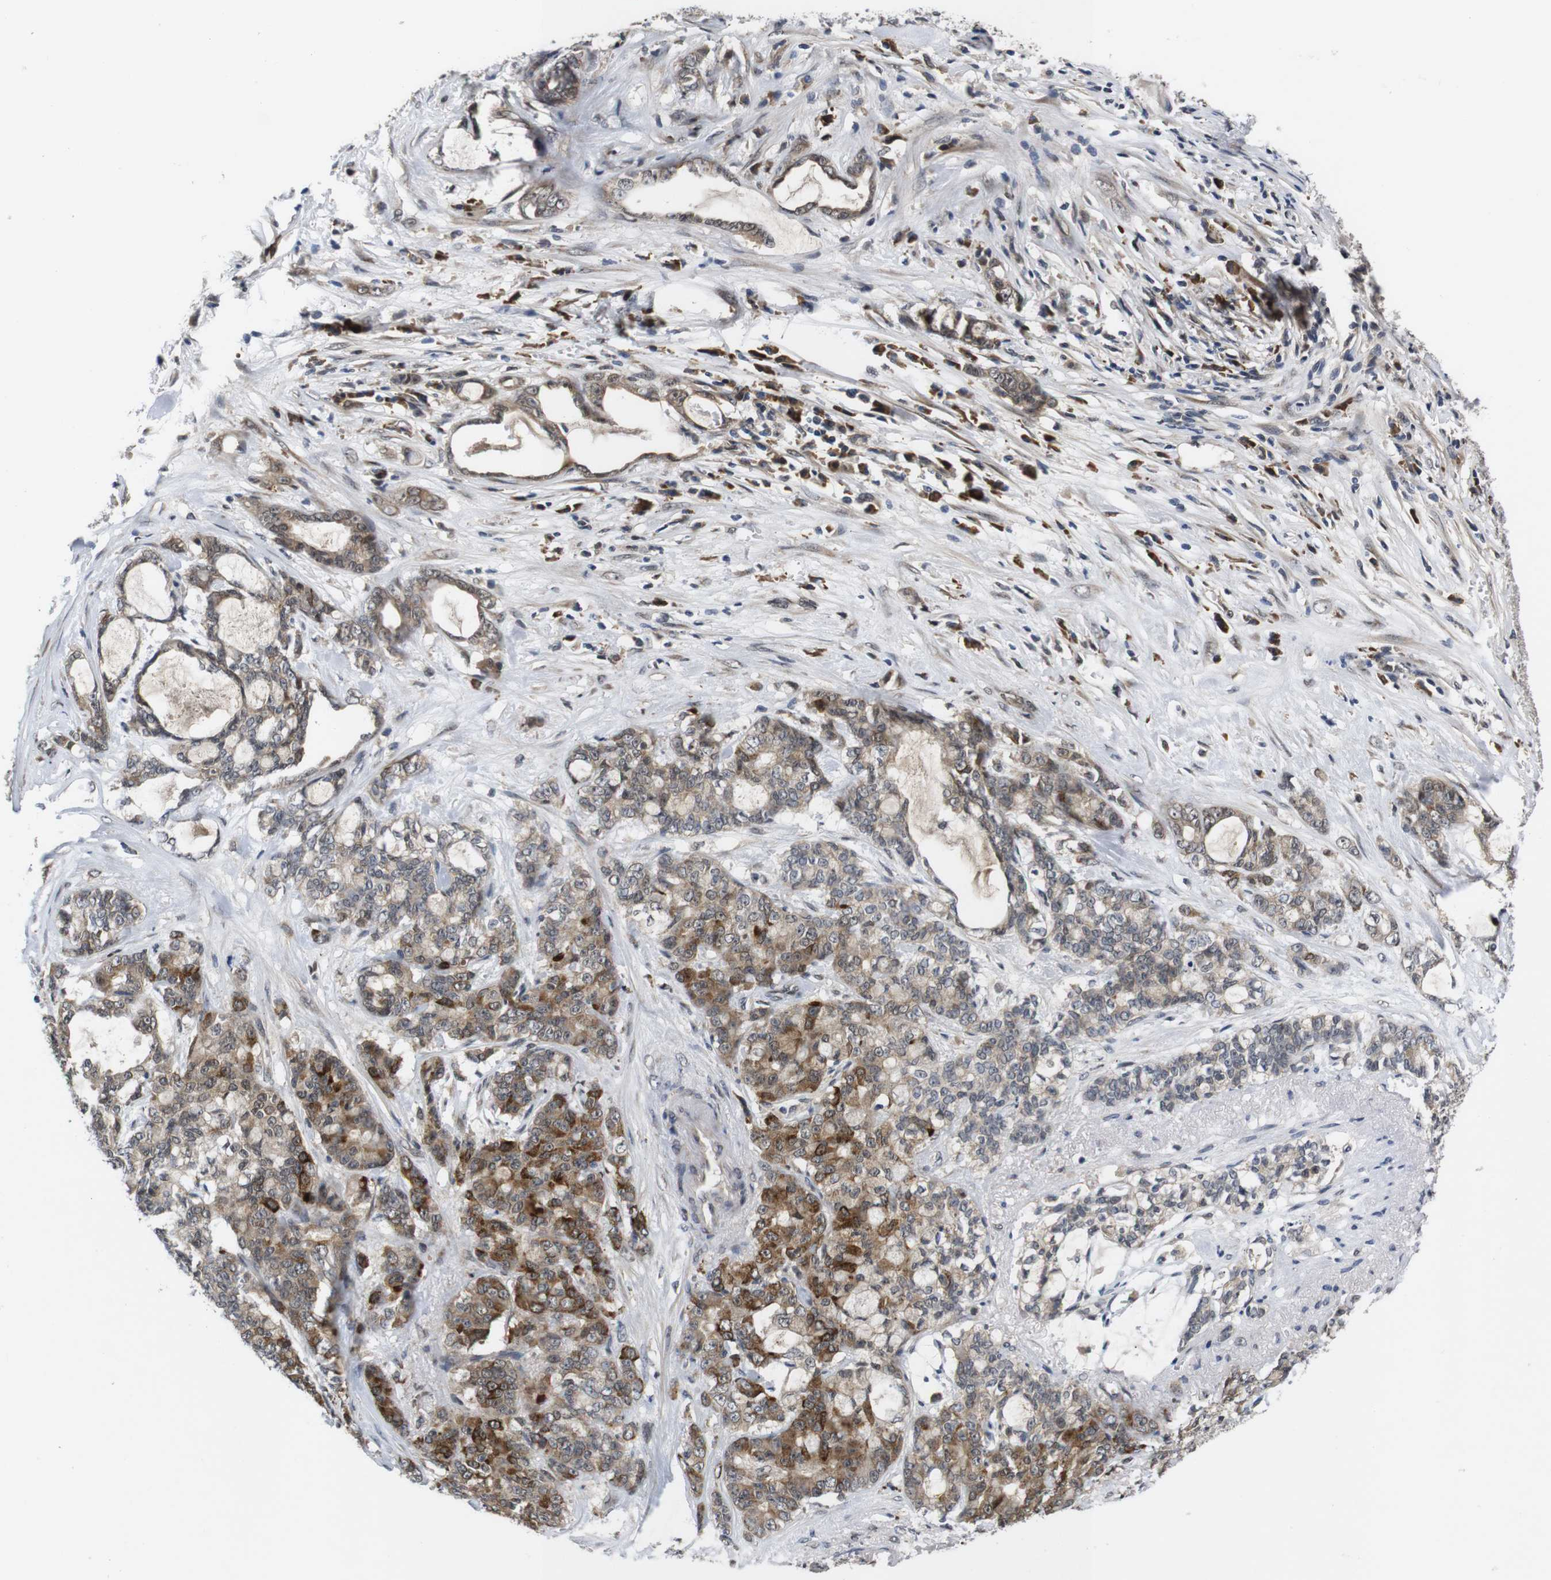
{"staining": {"intensity": "moderate", "quantity": ">75%", "location": "cytoplasmic/membranous"}, "tissue": "pancreatic cancer", "cell_type": "Tumor cells", "image_type": "cancer", "snomed": [{"axis": "morphology", "description": "Adenocarcinoma, NOS"}, {"axis": "topography", "description": "Pancreas"}], "caption": "IHC histopathology image of human pancreatic cancer stained for a protein (brown), which demonstrates medium levels of moderate cytoplasmic/membranous positivity in approximately >75% of tumor cells.", "gene": "ZBTB46", "patient": {"sex": "female", "age": 73}}